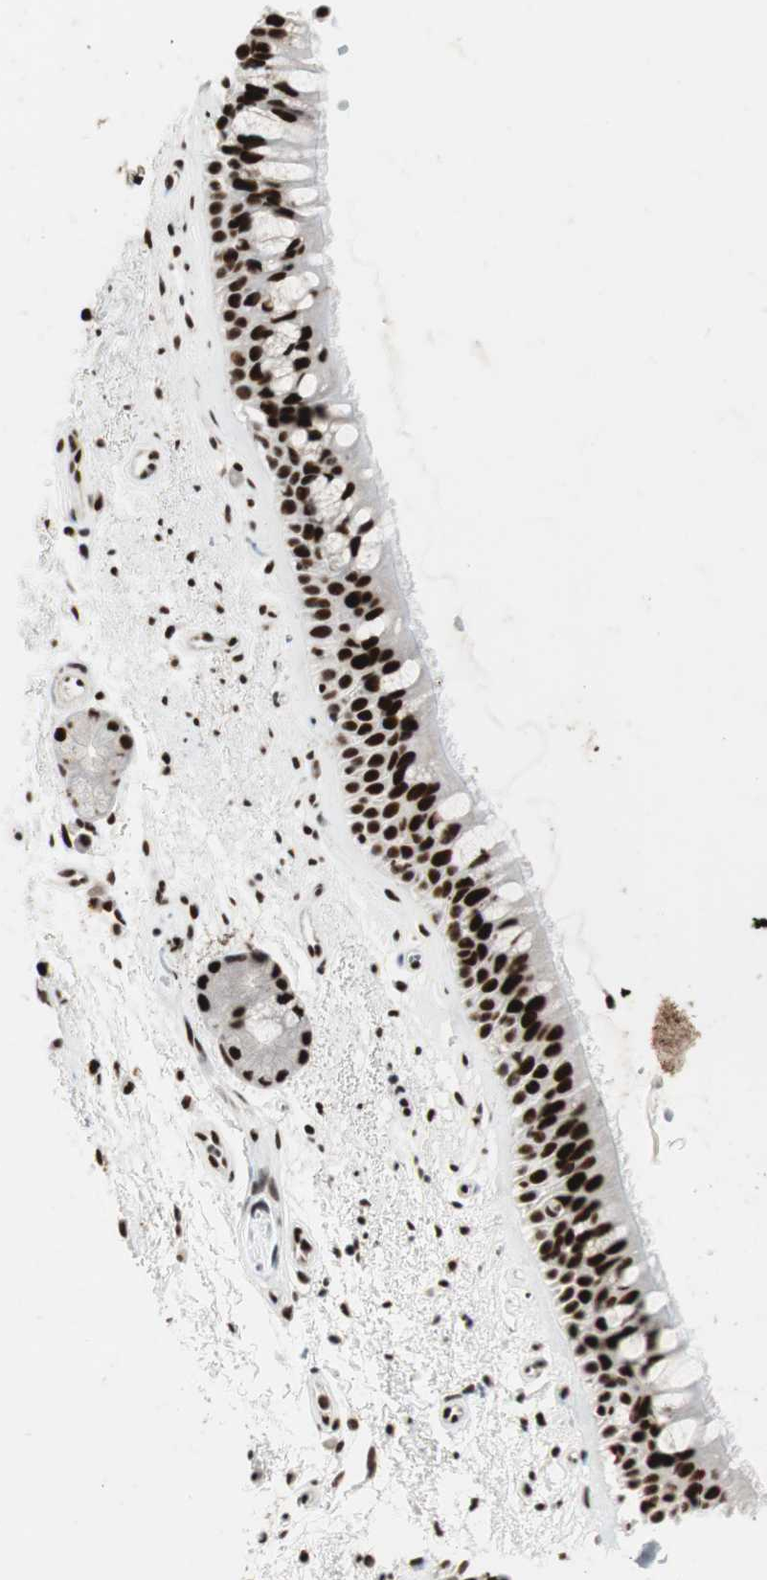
{"staining": {"intensity": "strong", "quantity": ">75%", "location": "nuclear"}, "tissue": "bronchus", "cell_type": "Respiratory epithelial cells", "image_type": "normal", "snomed": [{"axis": "morphology", "description": "Normal tissue, NOS"}, {"axis": "topography", "description": "Bronchus"}], "caption": "IHC photomicrograph of normal bronchus stained for a protein (brown), which shows high levels of strong nuclear expression in about >75% of respiratory epithelial cells.", "gene": "PSME3", "patient": {"sex": "female", "age": 54}}